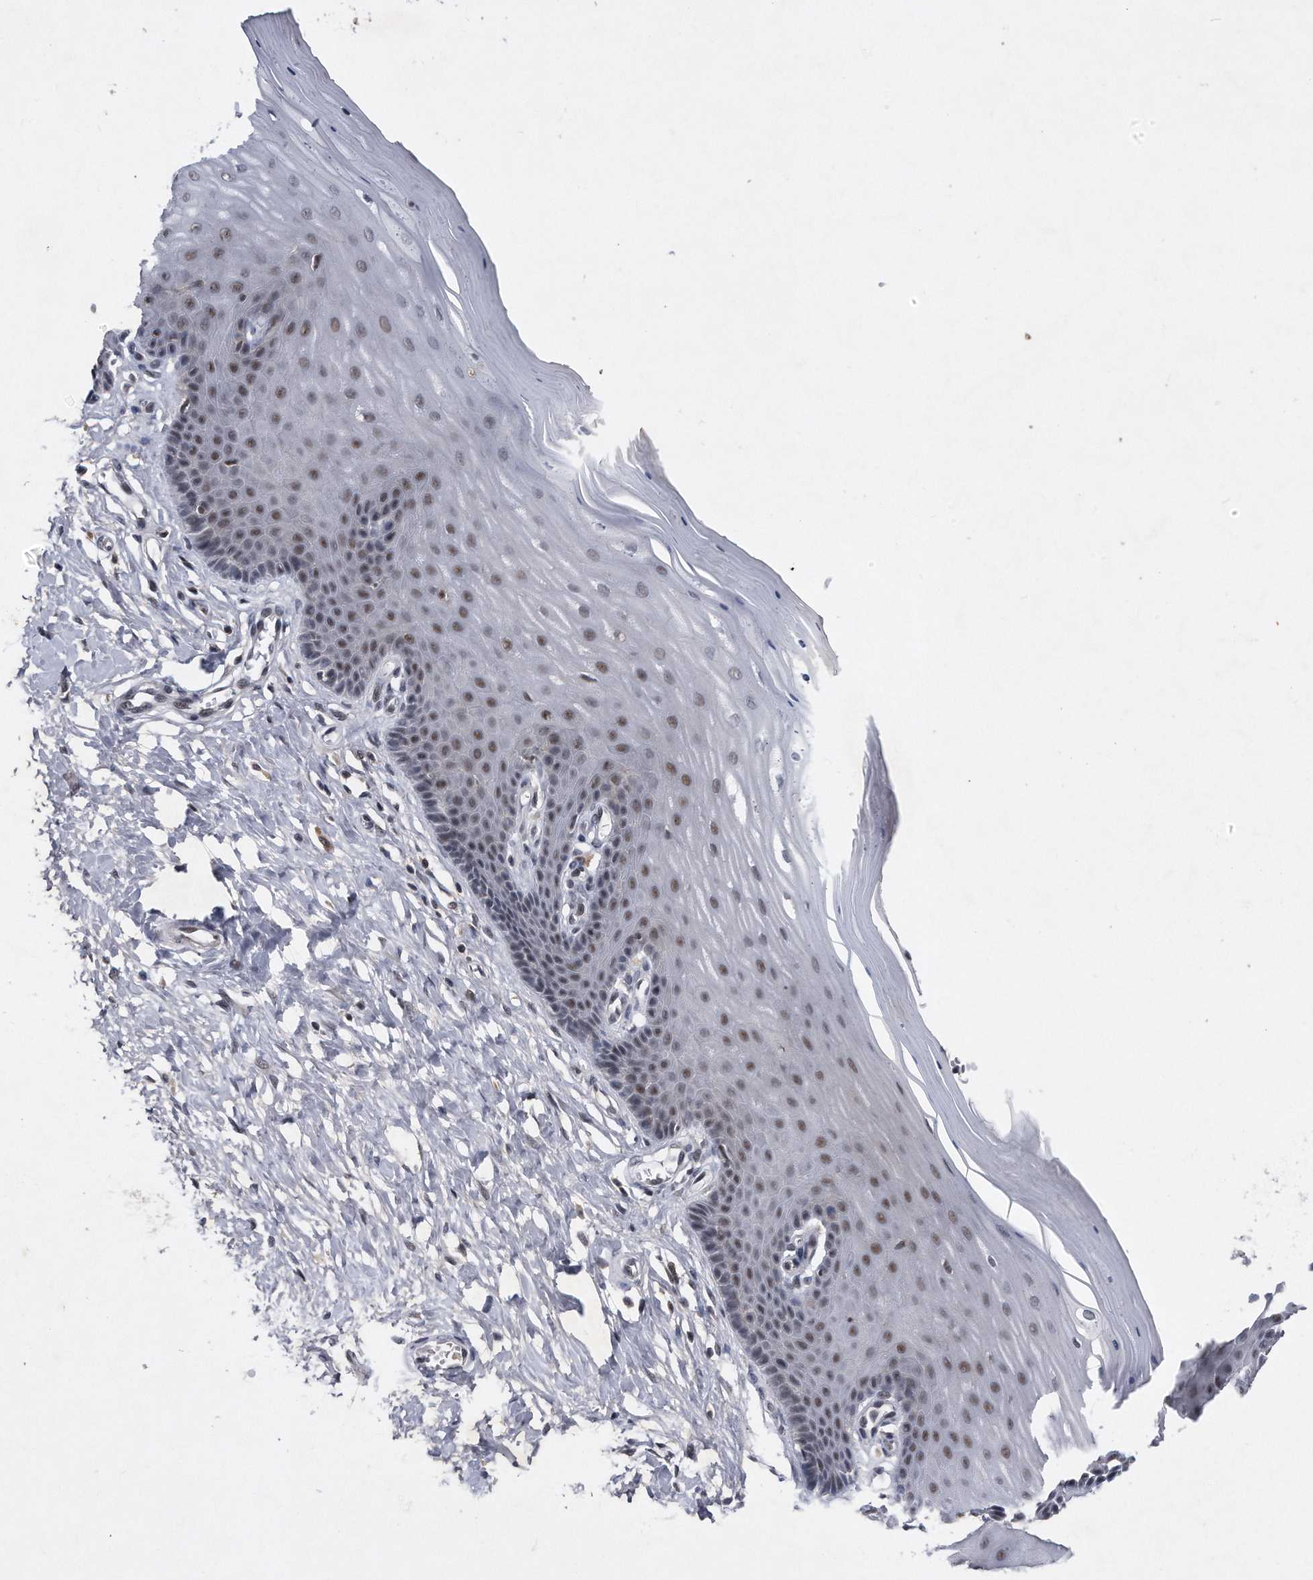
{"staining": {"intensity": "weak", "quantity": "<25%", "location": "nuclear"}, "tissue": "cervix", "cell_type": "Glandular cells", "image_type": "normal", "snomed": [{"axis": "morphology", "description": "Normal tissue, NOS"}, {"axis": "topography", "description": "Cervix"}], "caption": "IHC of normal cervix displays no staining in glandular cells. Brightfield microscopy of immunohistochemistry stained with DAB (brown) and hematoxylin (blue), captured at high magnification.", "gene": "VIRMA", "patient": {"sex": "female", "age": 55}}